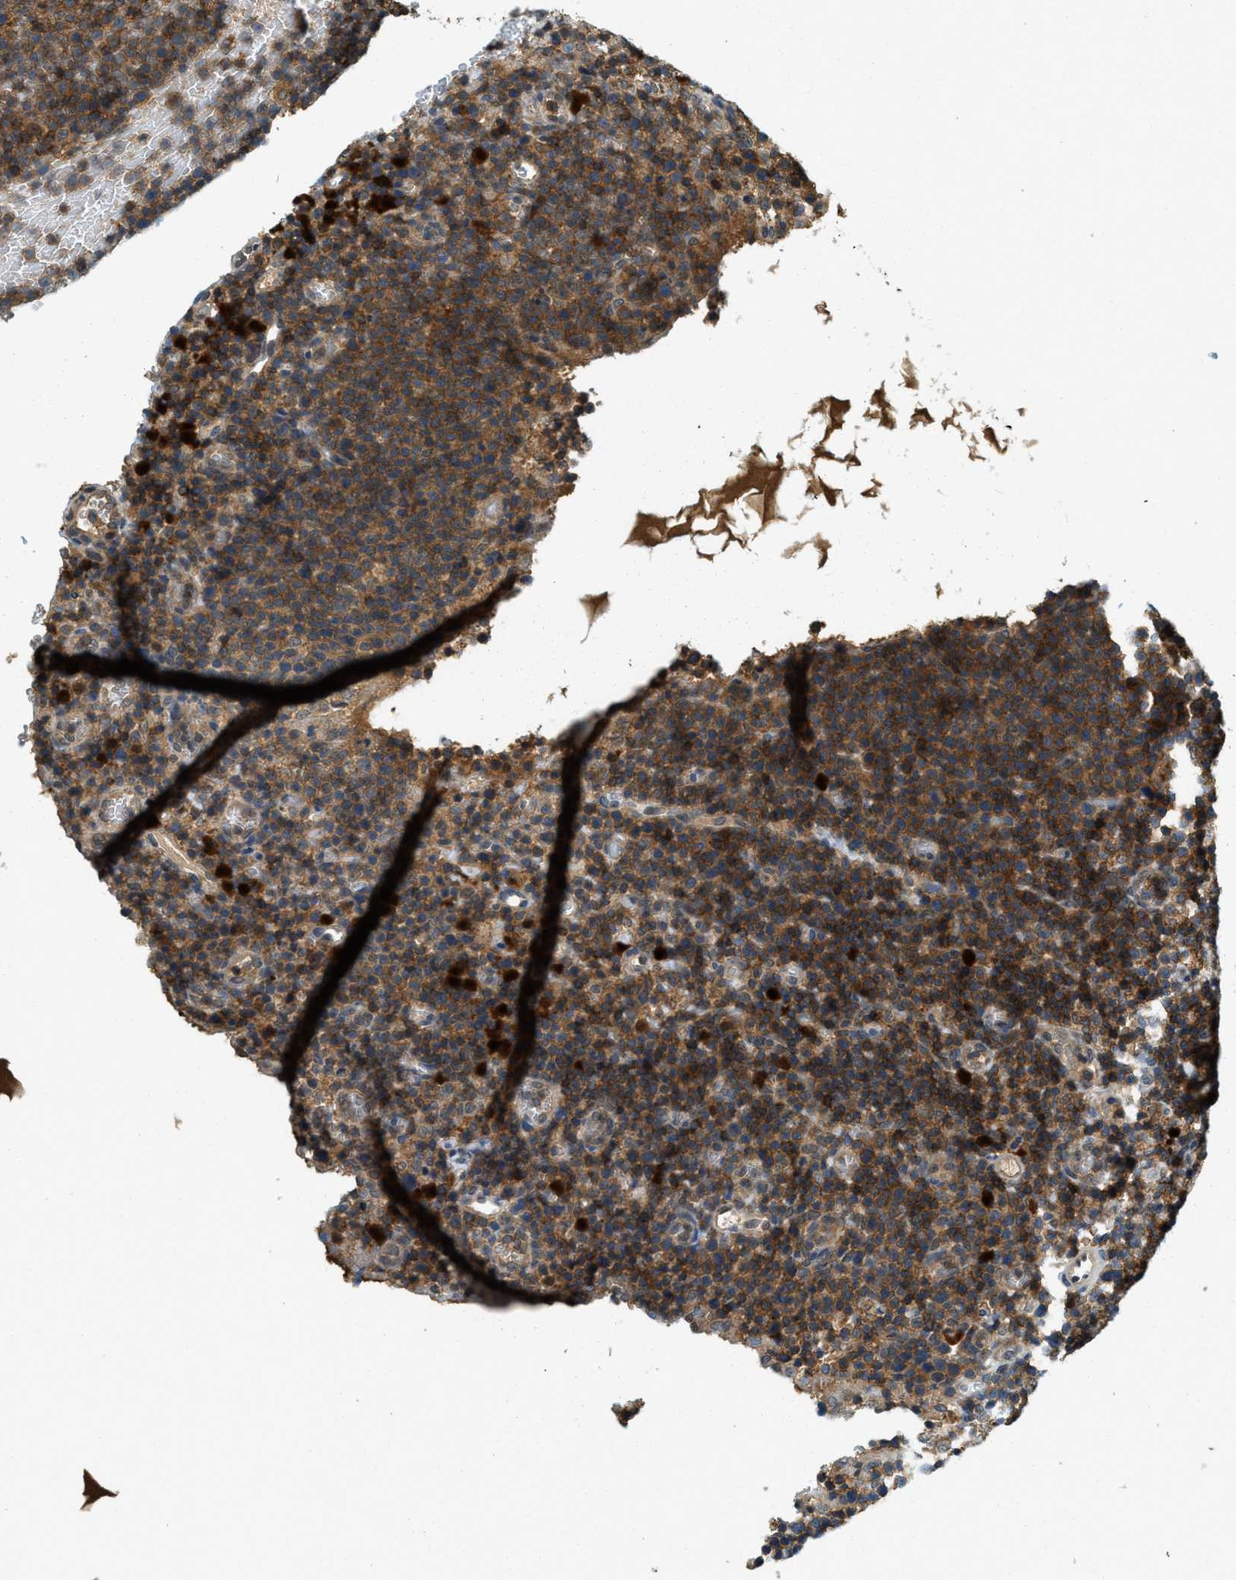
{"staining": {"intensity": "moderate", "quantity": ">75%", "location": "cytoplasmic/membranous"}, "tissue": "lymphoma", "cell_type": "Tumor cells", "image_type": "cancer", "snomed": [{"axis": "morphology", "description": "Malignant lymphoma, non-Hodgkin's type, High grade"}, {"axis": "topography", "description": "Lymph node"}], "caption": "High-magnification brightfield microscopy of lymphoma stained with DAB (brown) and counterstained with hematoxylin (blue). tumor cells exhibit moderate cytoplasmic/membranous expression is present in approximately>75% of cells. (DAB IHC, brown staining for protein, blue staining for nuclei).", "gene": "GMPPB", "patient": {"sex": "male", "age": 61}}